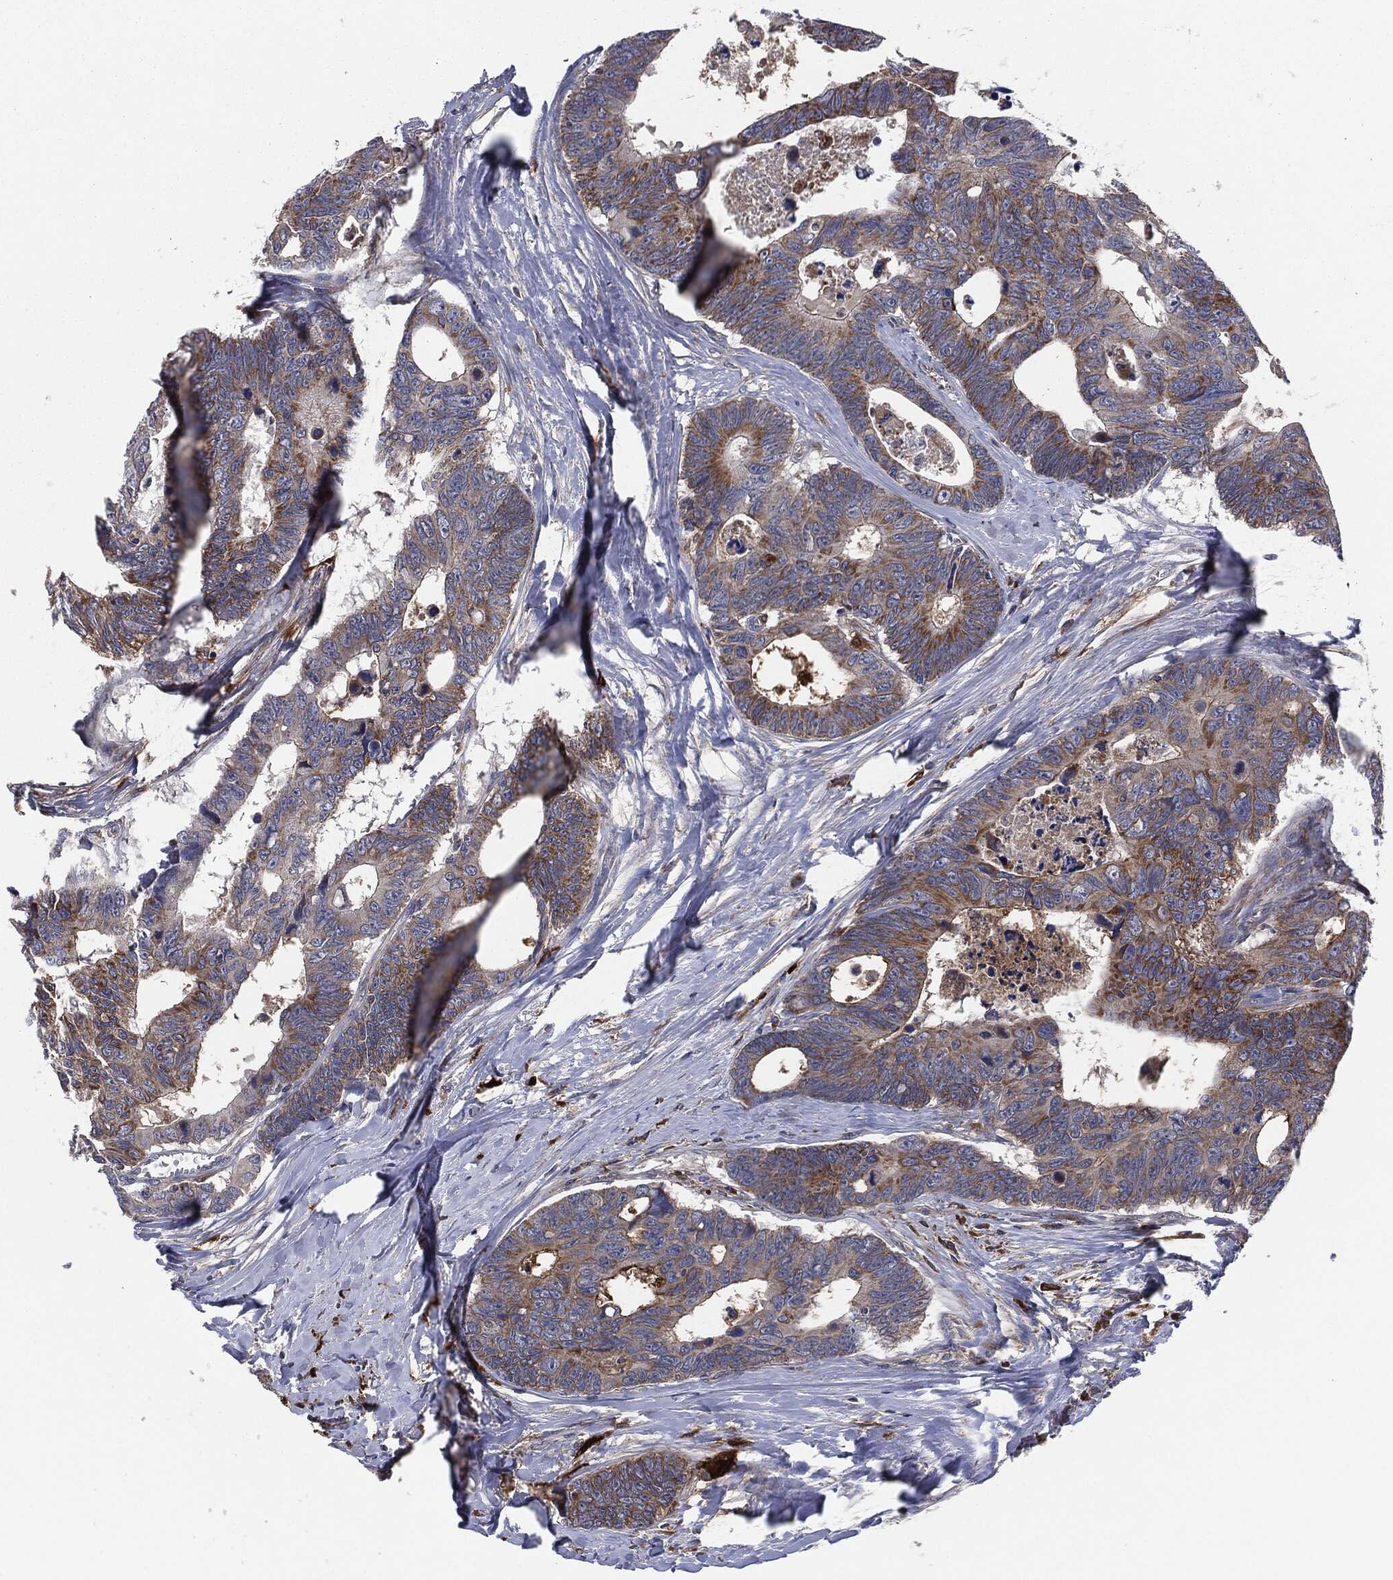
{"staining": {"intensity": "moderate", "quantity": ">75%", "location": "cytoplasmic/membranous"}, "tissue": "colorectal cancer", "cell_type": "Tumor cells", "image_type": "cancer", "snomed": [{"axis": "morphology", "description": "Adenocarcinoma, NOS"}, {"axis": "topography", "description": "Colon"}], "caption": "Colorectal cancer tissue shows moderate cytoplasmic/membranous expression in about >75% of tumor cells, visualized by immunohistochemistry.", "gene": "TMEM11", "patient": {"sex": "female", "age": 77}}